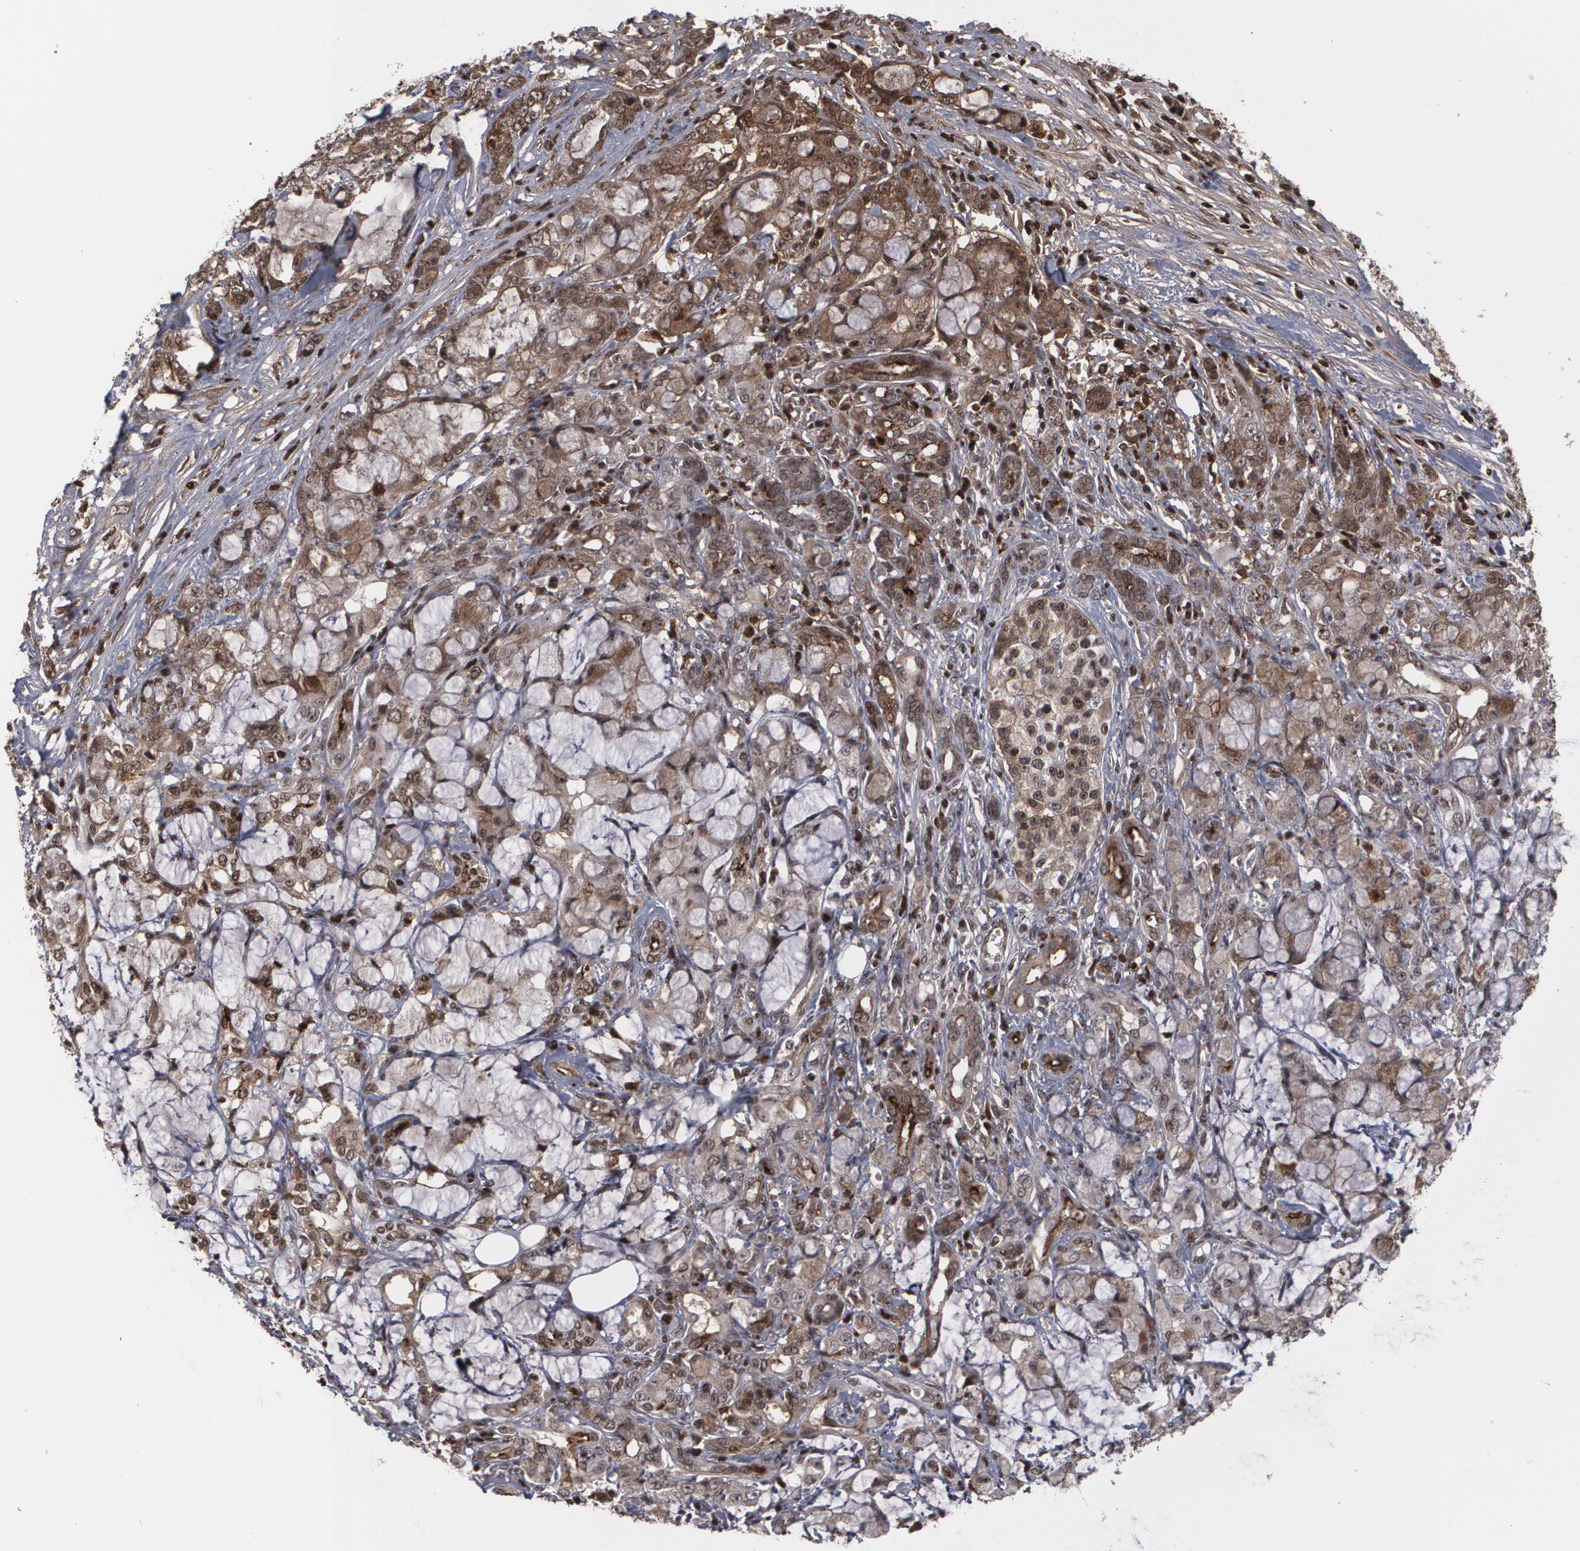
{"staining": {"intensity": "weak", "quantity": "<25%", "location": "cytoplasmic/membranous"}, "tissue": "pancreatic cancer", "cell_type": "Tumor cells", "image_type": "cancer", "snomed": [{"axis": "morphology", "description": "Adenocarcinoma, NOS"}, {"axis": "topography", "description": "Pancreas"}], "caption": "Immunohistochemistry (IHC) of human pancreatic adenocarcinoma demonstrates no positivity in tumor cells.", "gene": "LRG1", "patient": {"sex": "female", "age": 73}}